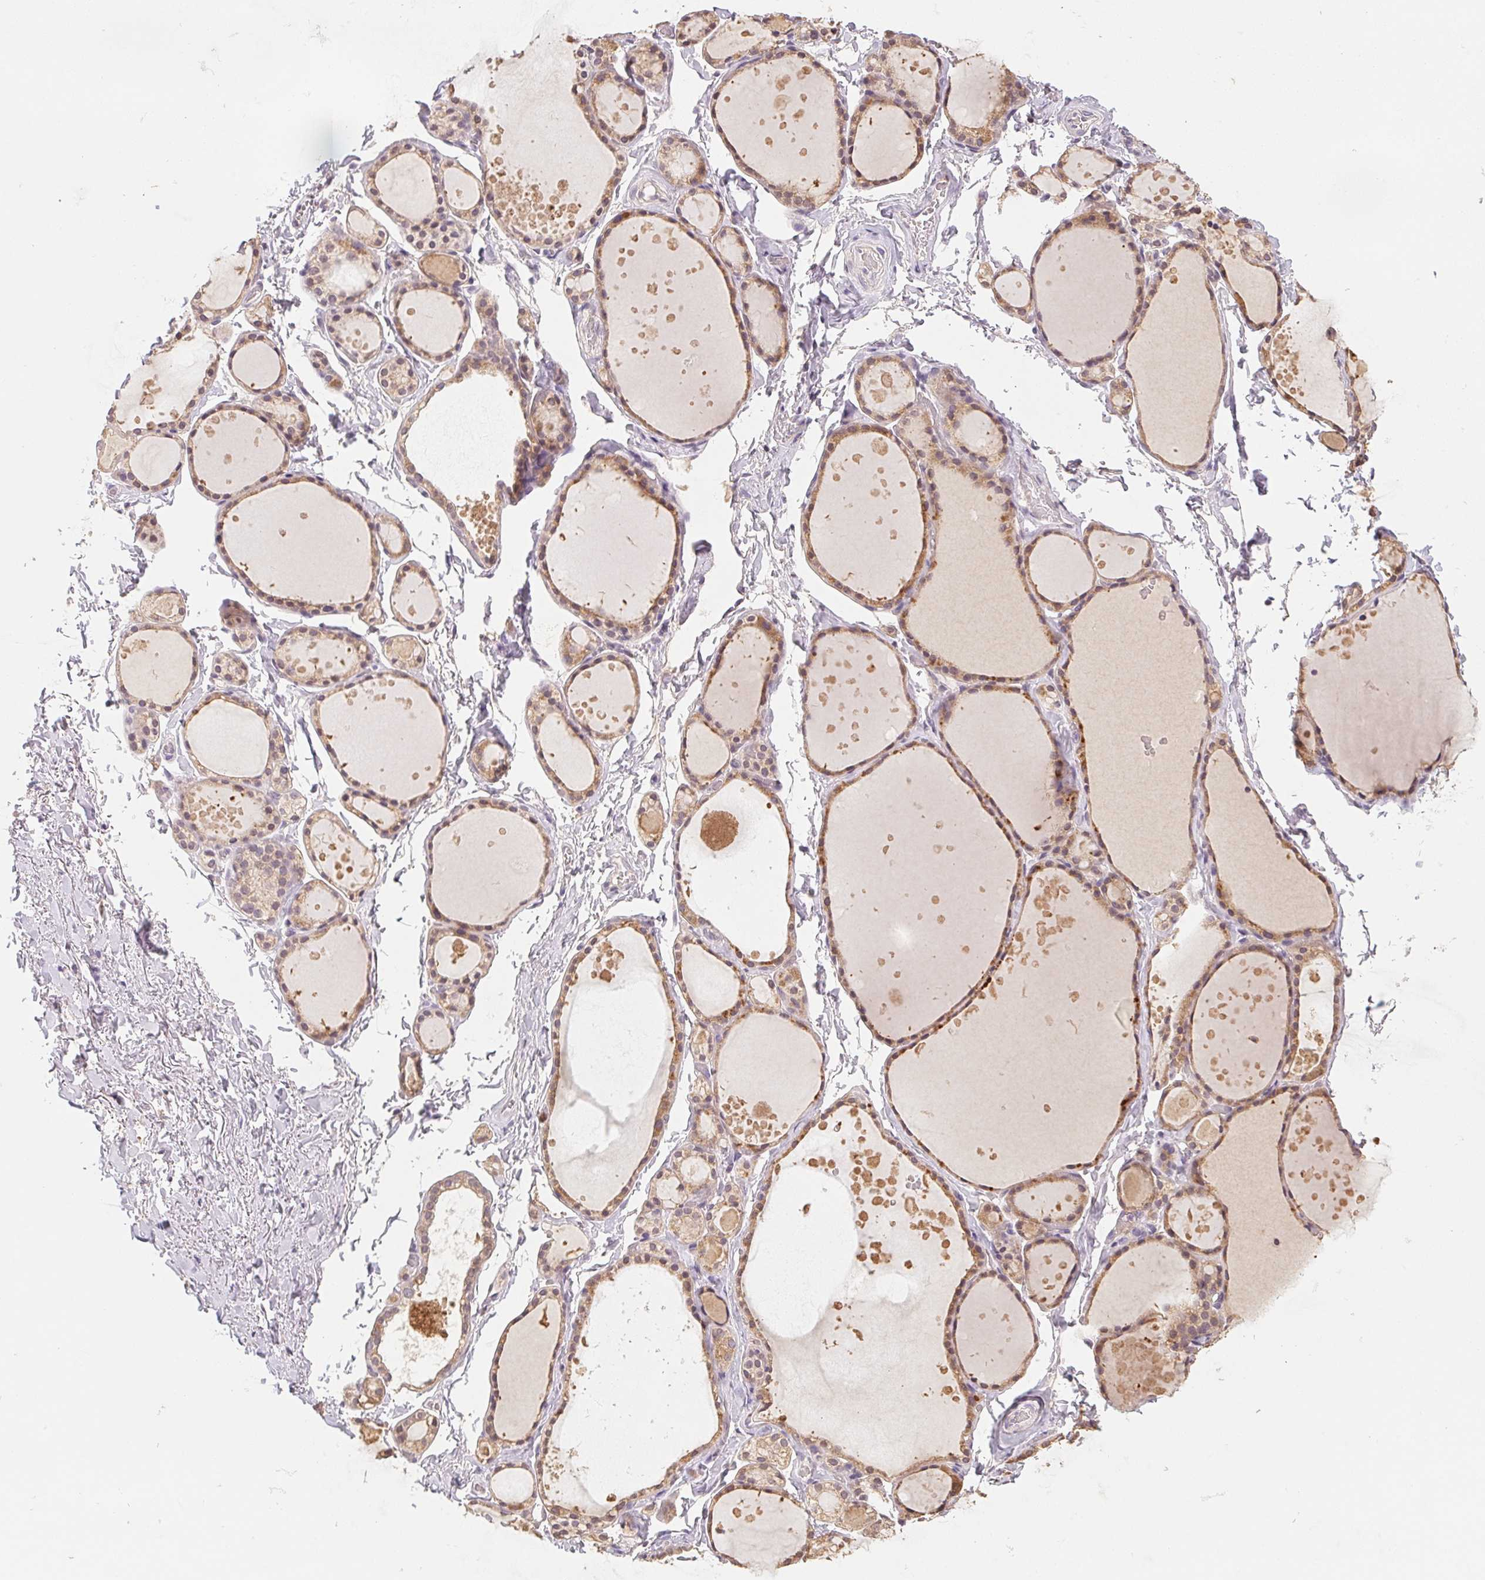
{"staining": {"intensity": "moderate", "quantity": "25%-75%", "location": "cytoplasmic/membranous"}, "tissue": "thyroid gland", "cell_type": "Glandular cells", "image_type": "normal", "snomed": [{"axis": "morphology", "description": "Normal tissue, NOS"}, {"axis": "topography", "description": "Thyroid gland"}], "caption": "The image exhibits staining of benign thyroid gland, revealing moderate cytoplasmic/membranous protein expression (brown color) within glandular cells.", "gene": "ALDH8A1", "patient": {"sex": "male", "age": 68}}